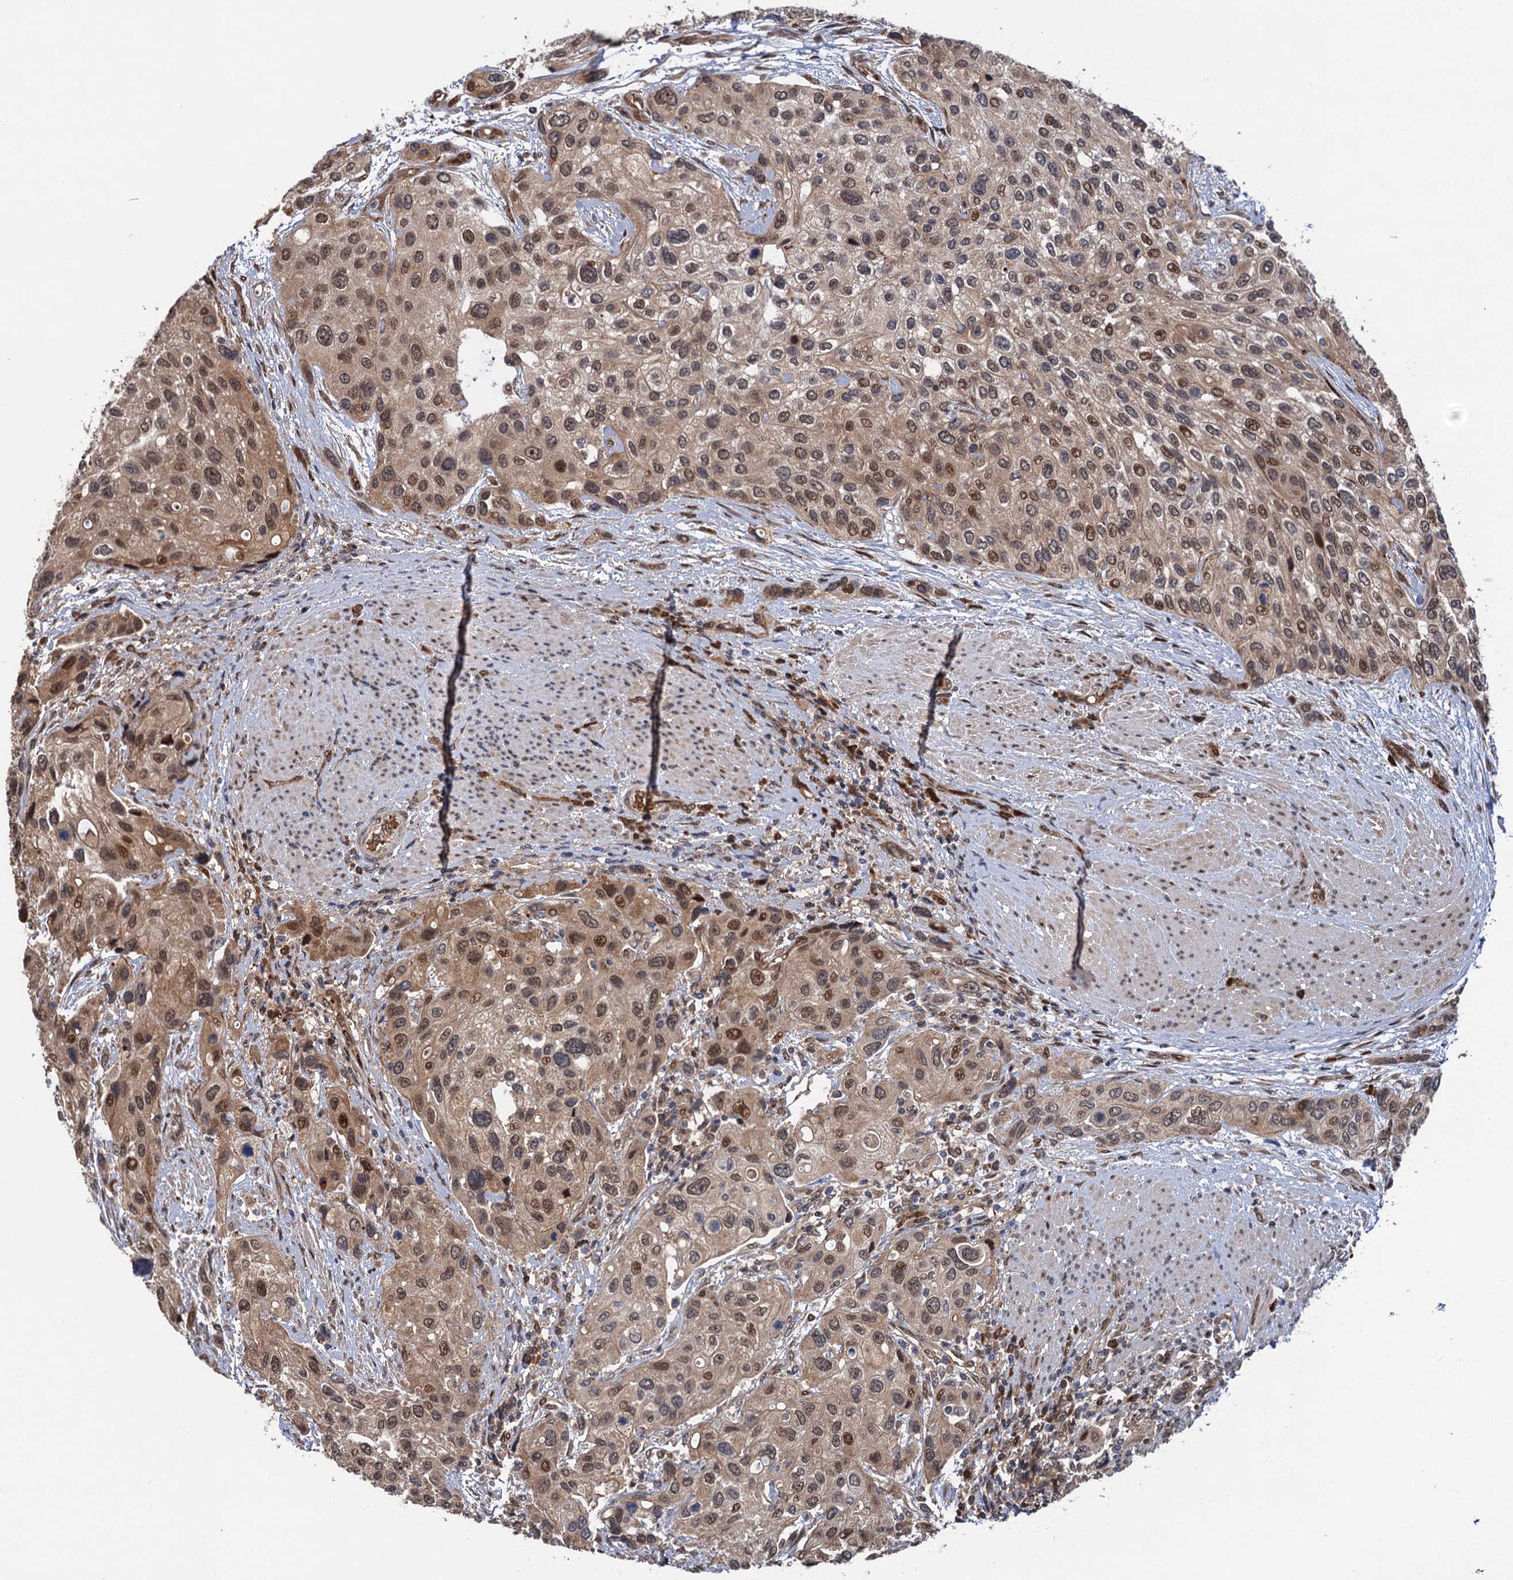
{"staining": {"intensity": "moderate", "quantity": "25%-75%", "location": "cytoplasmic/membranous,nuclear"}, "tissue": "urothelial cancer", "cell_type": "Tumor cells", "image_type": "cancer", "snomed": [{"axis": "morphology", "description": "Normal tissue, NOS"}, {"axis": "morphology", "description": "Urothelial carcinoma, High grade"}, {"axis": "topography", "description": "Vascular tissue"}, {"axis": "topography", "description": "Urinary bladder"}], "caption": "IHC photomicrograph of human urothelial carcinoma (high-grade) stained for a protein (brown), which exhibits medium levels of moderate cytoplasmic/membranous and nuclear staining in approximately 25%-75% of tumor cells.", "gene": "CDC23", "patient": {"sex": "female", "age": 56}}